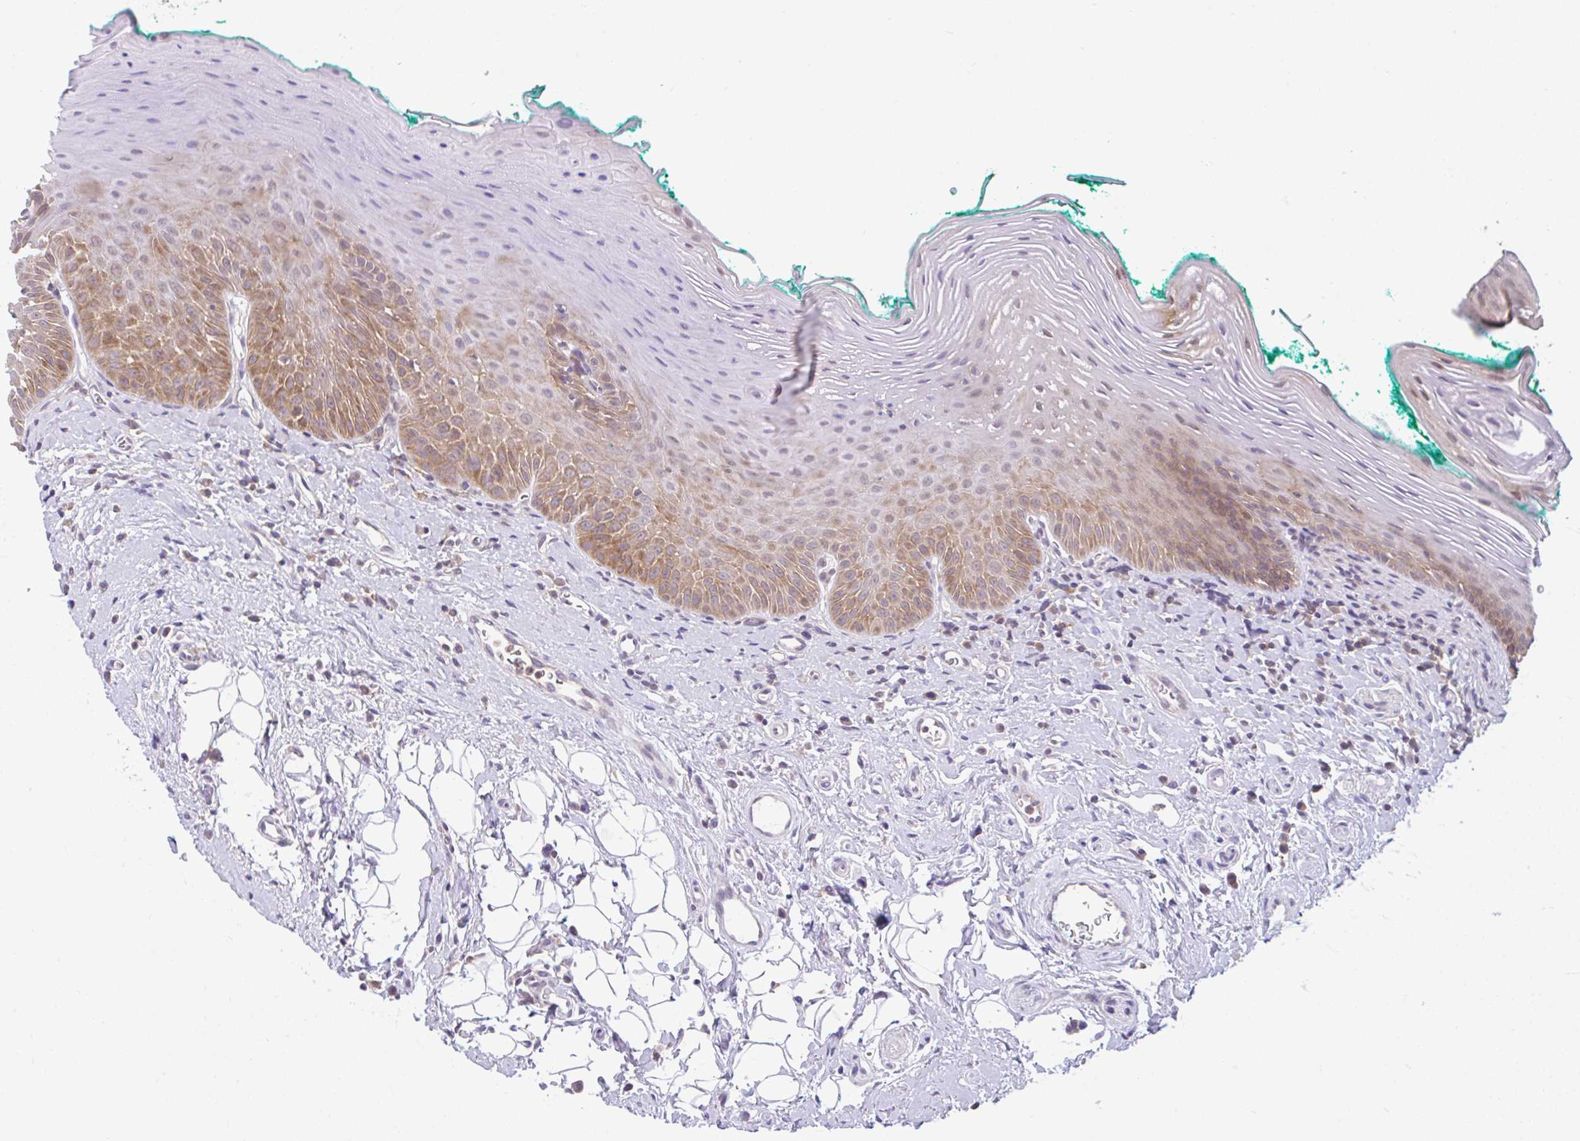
{"staining": {"intensity": "moderate", "quantity": "25%-75%", "location": "cytoplasmic/membranous"}, "tissue": "oral mucosa", "cell_type": "Squamous epithelial cells", "image_type": "normal", "snomed": [{"axis": "morphology", "description": "Normal tissue, NOS"}, {"axis": "topography", "description": "Oral tissue"}, {"axis": "topography", "description": "Tounge, NOS"}], "caption": "Immunohistochemistry (DAB) staining of unremarkable oral mucosa reveals moderate cytoplasmic/membranous protein staining in approximately 25%-75% of squamous epithelial cells.", "gene": "RALBP1", "patient": {"sex": "male", "age": 83}}